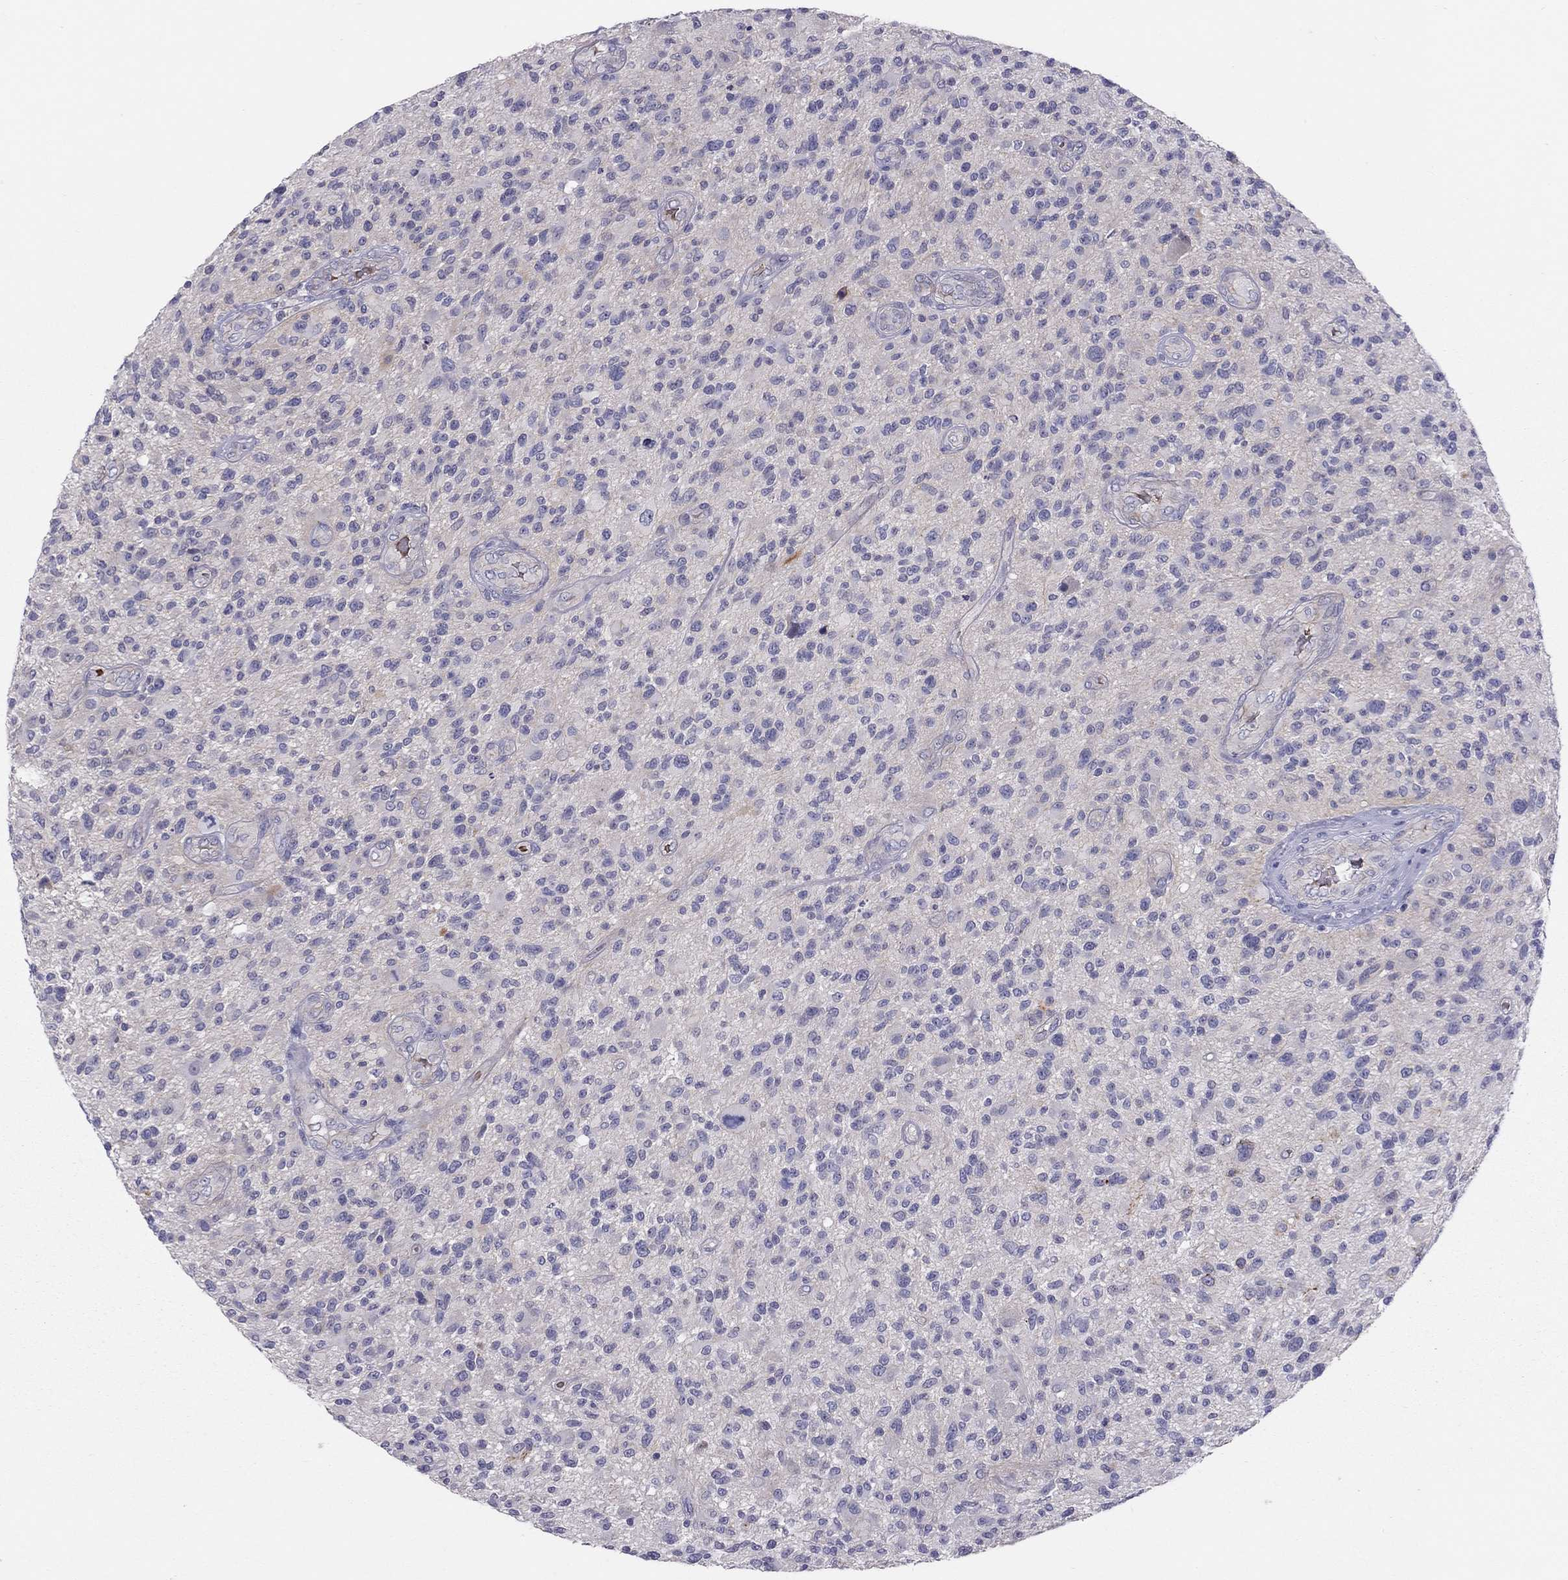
{"staining": {"intensity": "negative", "quantity": "none", "location": "none"}, "tissue": "glioma", "cell_type": "Tumor cells", "image_type": "cancer", "snomed": [{"axis": "morphology", "description": "Glioma, malignant, High grade"}, {"axis": "topography", "description": "Brain"}], "caption": "Tumor cells are negative for brown protein staining in glioma.", "gene": "FRMD1", "patient": {"sex": "male", "age": 47}}